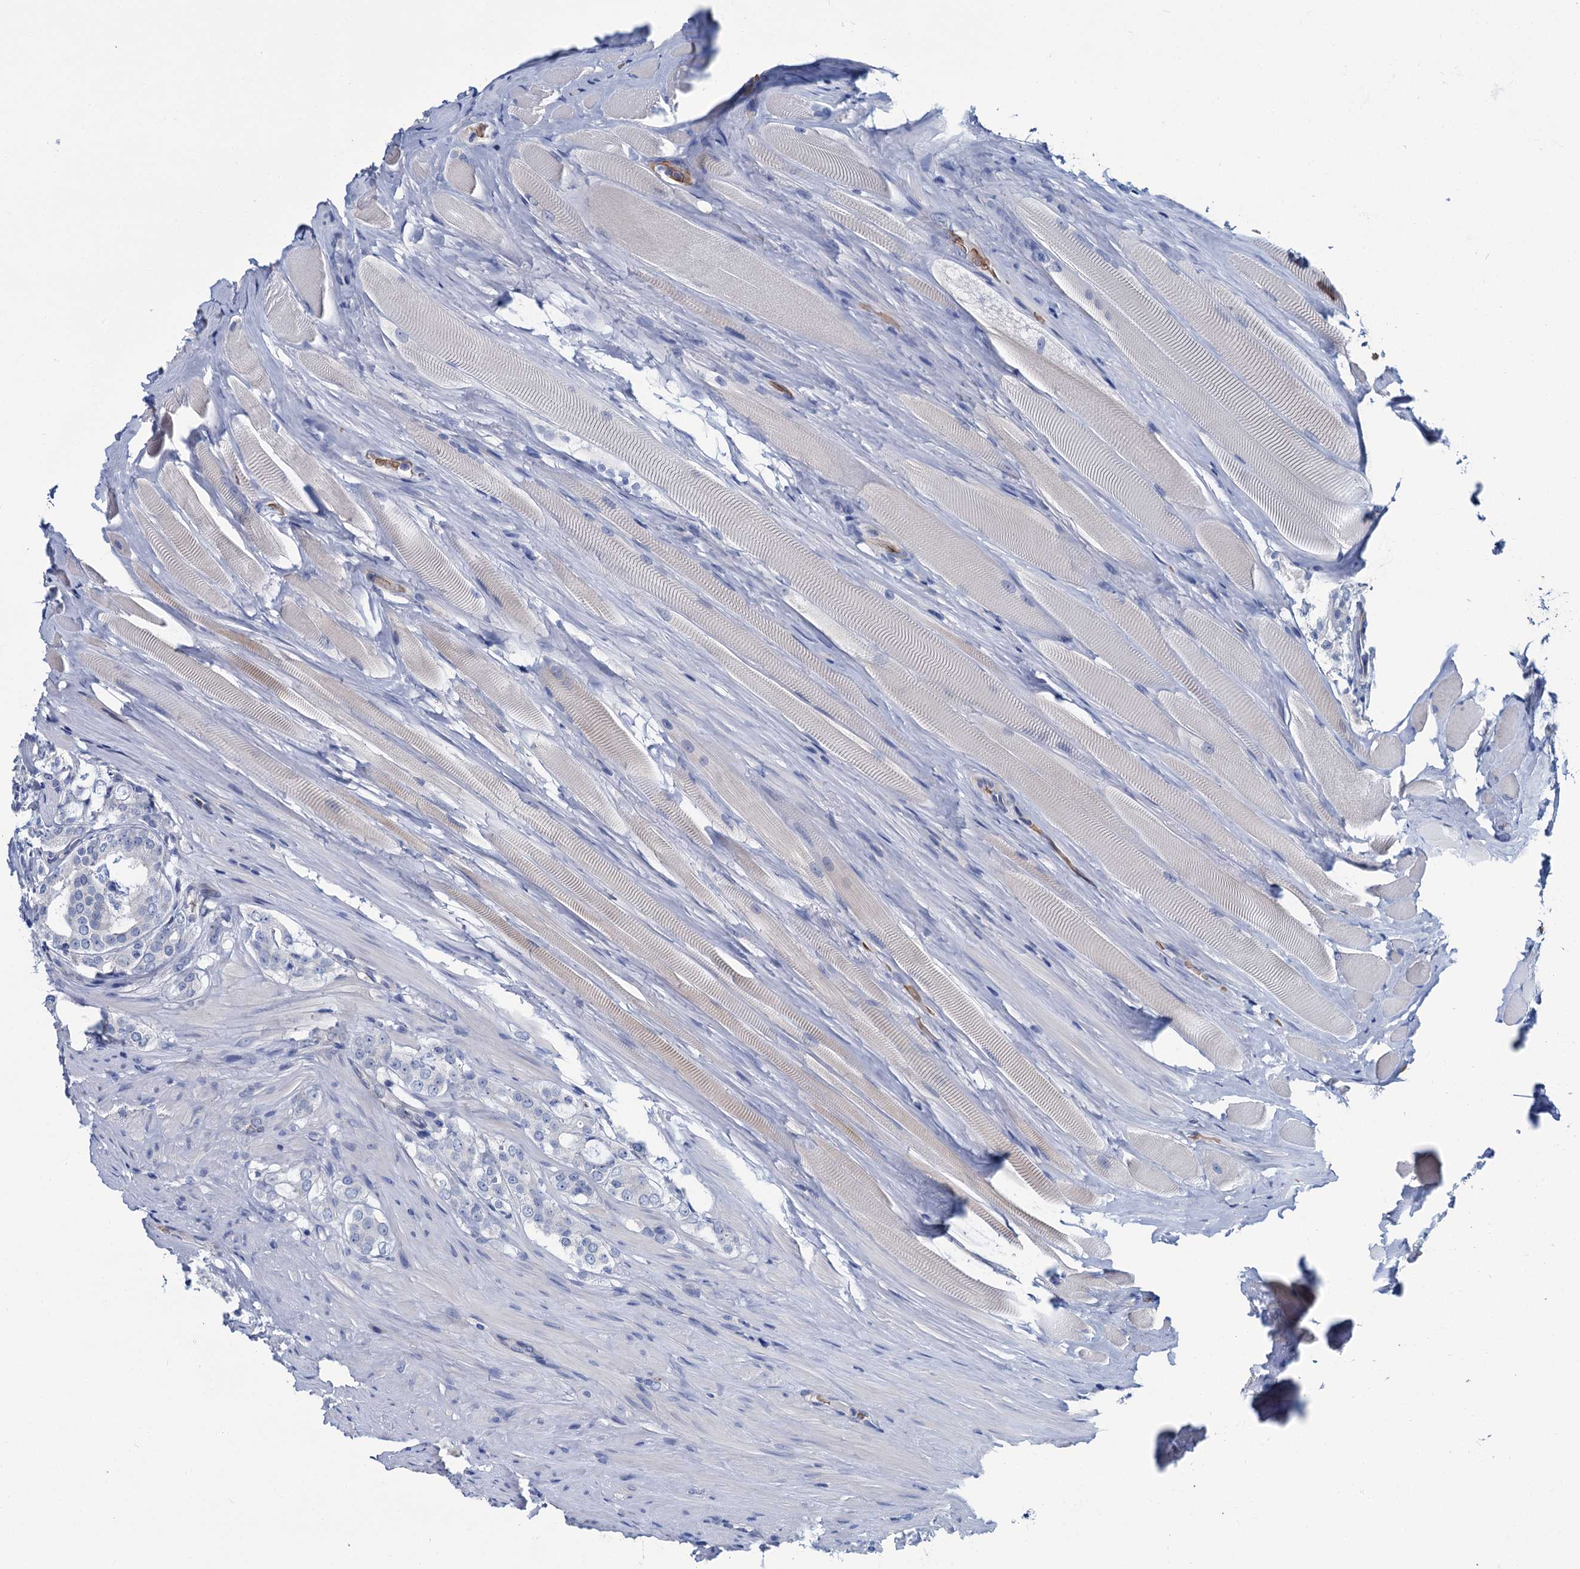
{"staining": {"intensity": "negative", "quantity": "none", "location": "none"}, "tissue": "prostate cancer", "cell_type": "Tumor cells", "image_type": "cancer", "snomed": [{"axis": "morphology", "description": "Adenocarcinoma, High grade"}, {"axis": "topography", "description": "Prostate"}], "caption": "Tumor cells show no significant staining in adenocarcinoma (high-grade) (prostate). (Brightfield microscopy of DAB (3,3'-diaminobenzidine) immunohistochemistry at high magnification).", "gene": "ATG2A", "patient": {"sex": "male", "age": 63}}